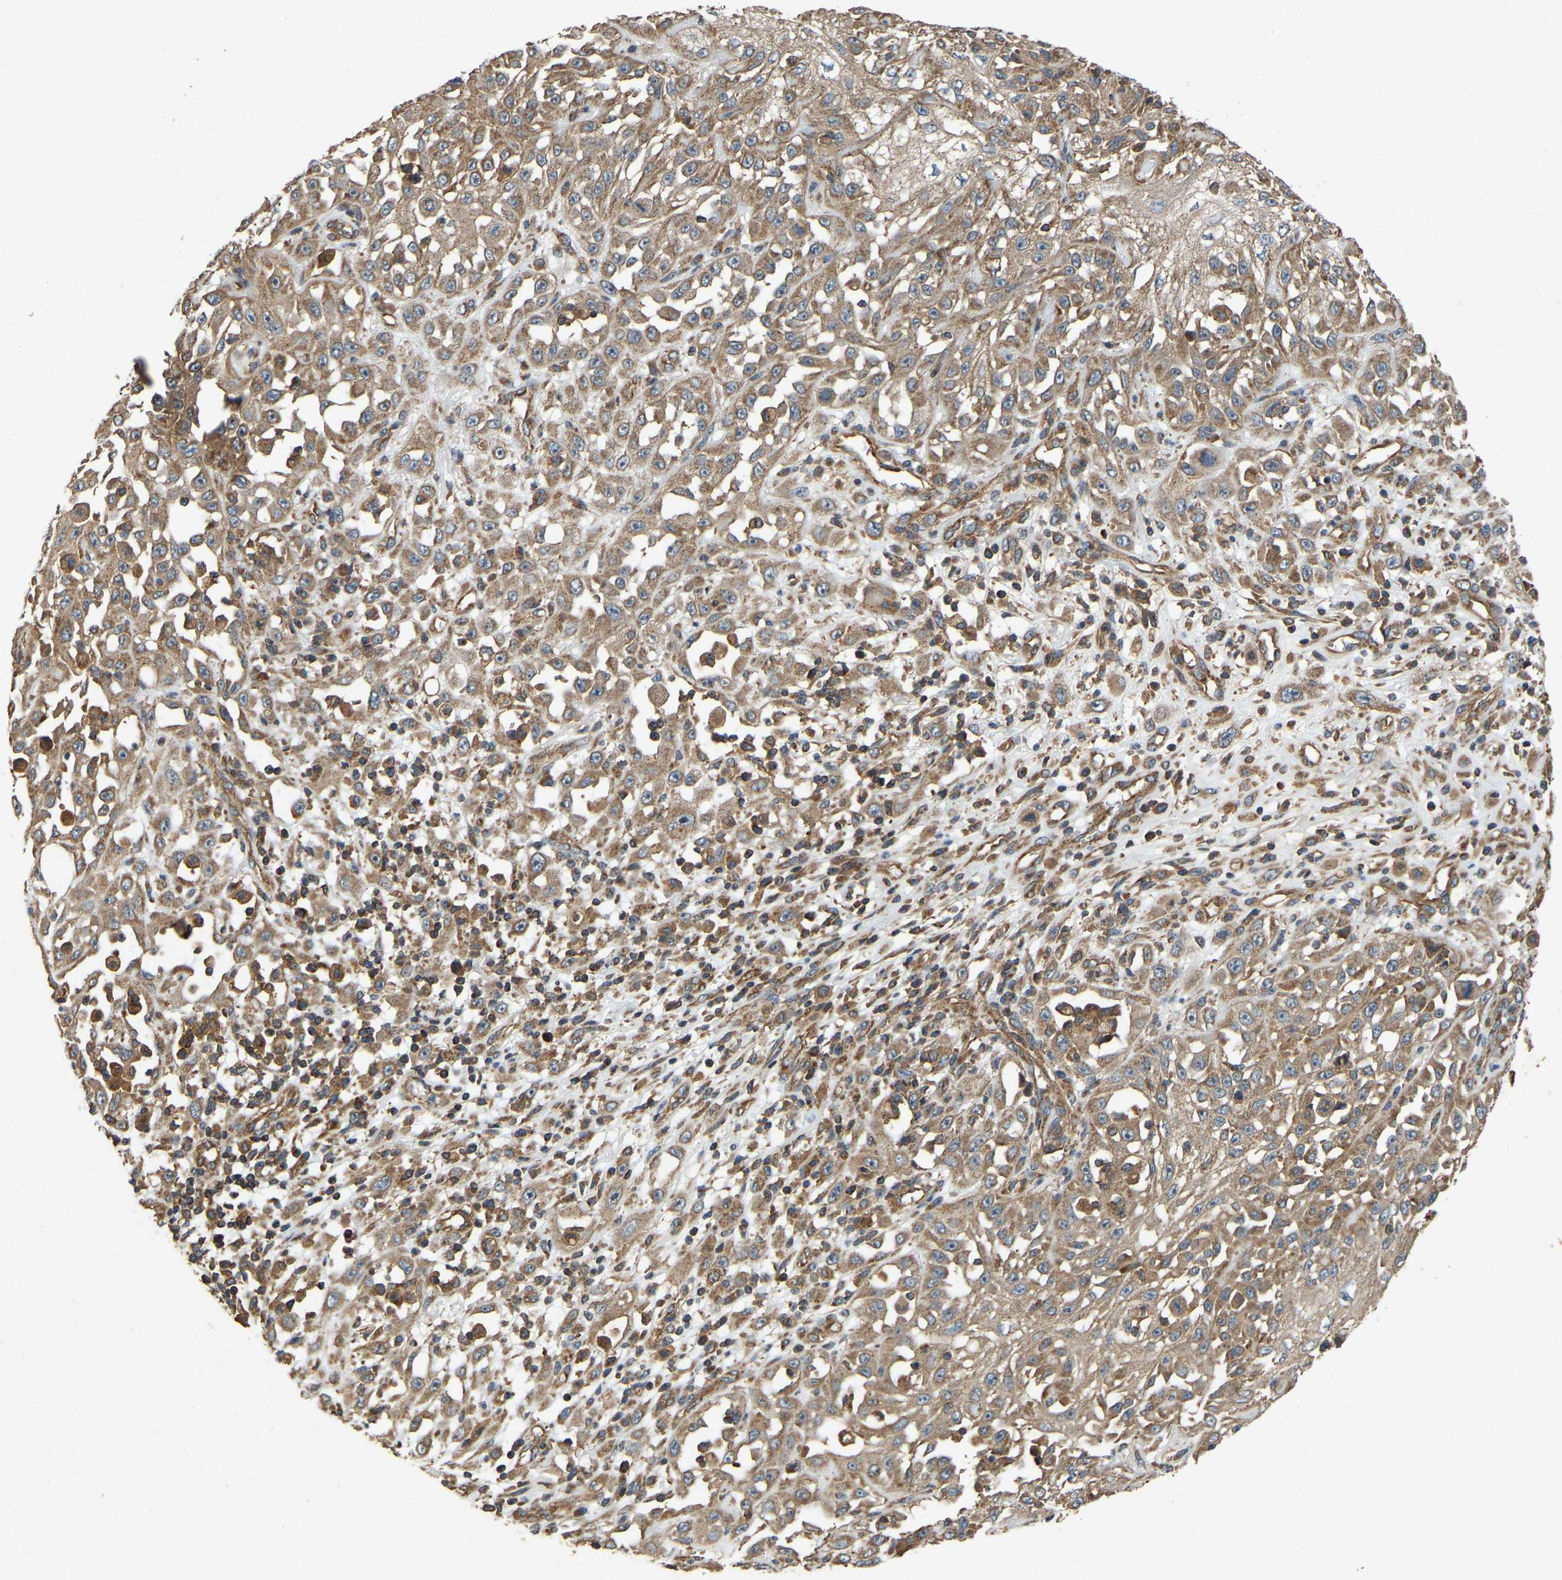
{"staining": {"intensity": "moderate", "quantity": ">75%", "location": "cytoplasmic/membranous"}, "tissue": "skin cancer", "cell_type": "Tumor cells", "image_type": "cancer", "snomed": [{"axis": "morphology", "description": "Squamous cell carcinoma, NOS"}, {"axis": "morphology", "description": "Squamous cell carcinoma, metastatic, NOS"}, {"axis": "topography", "description": "Skin"}, {"axis": "topography", "description": "Lymph node"}], "caption": "DAB (3,3'-diaminobenzidine) immunohistochemical staining of human skin cancer exhibits moderate cytoplasmic/membranous protein expression in approximately >75% of tumor cells. (DAB (3,3'-diaminobenzidine) IHC with brightfield microscopy, high magnification).", "gene": "SAMD9L", "patient": {"sex": "male", "age": 75}}